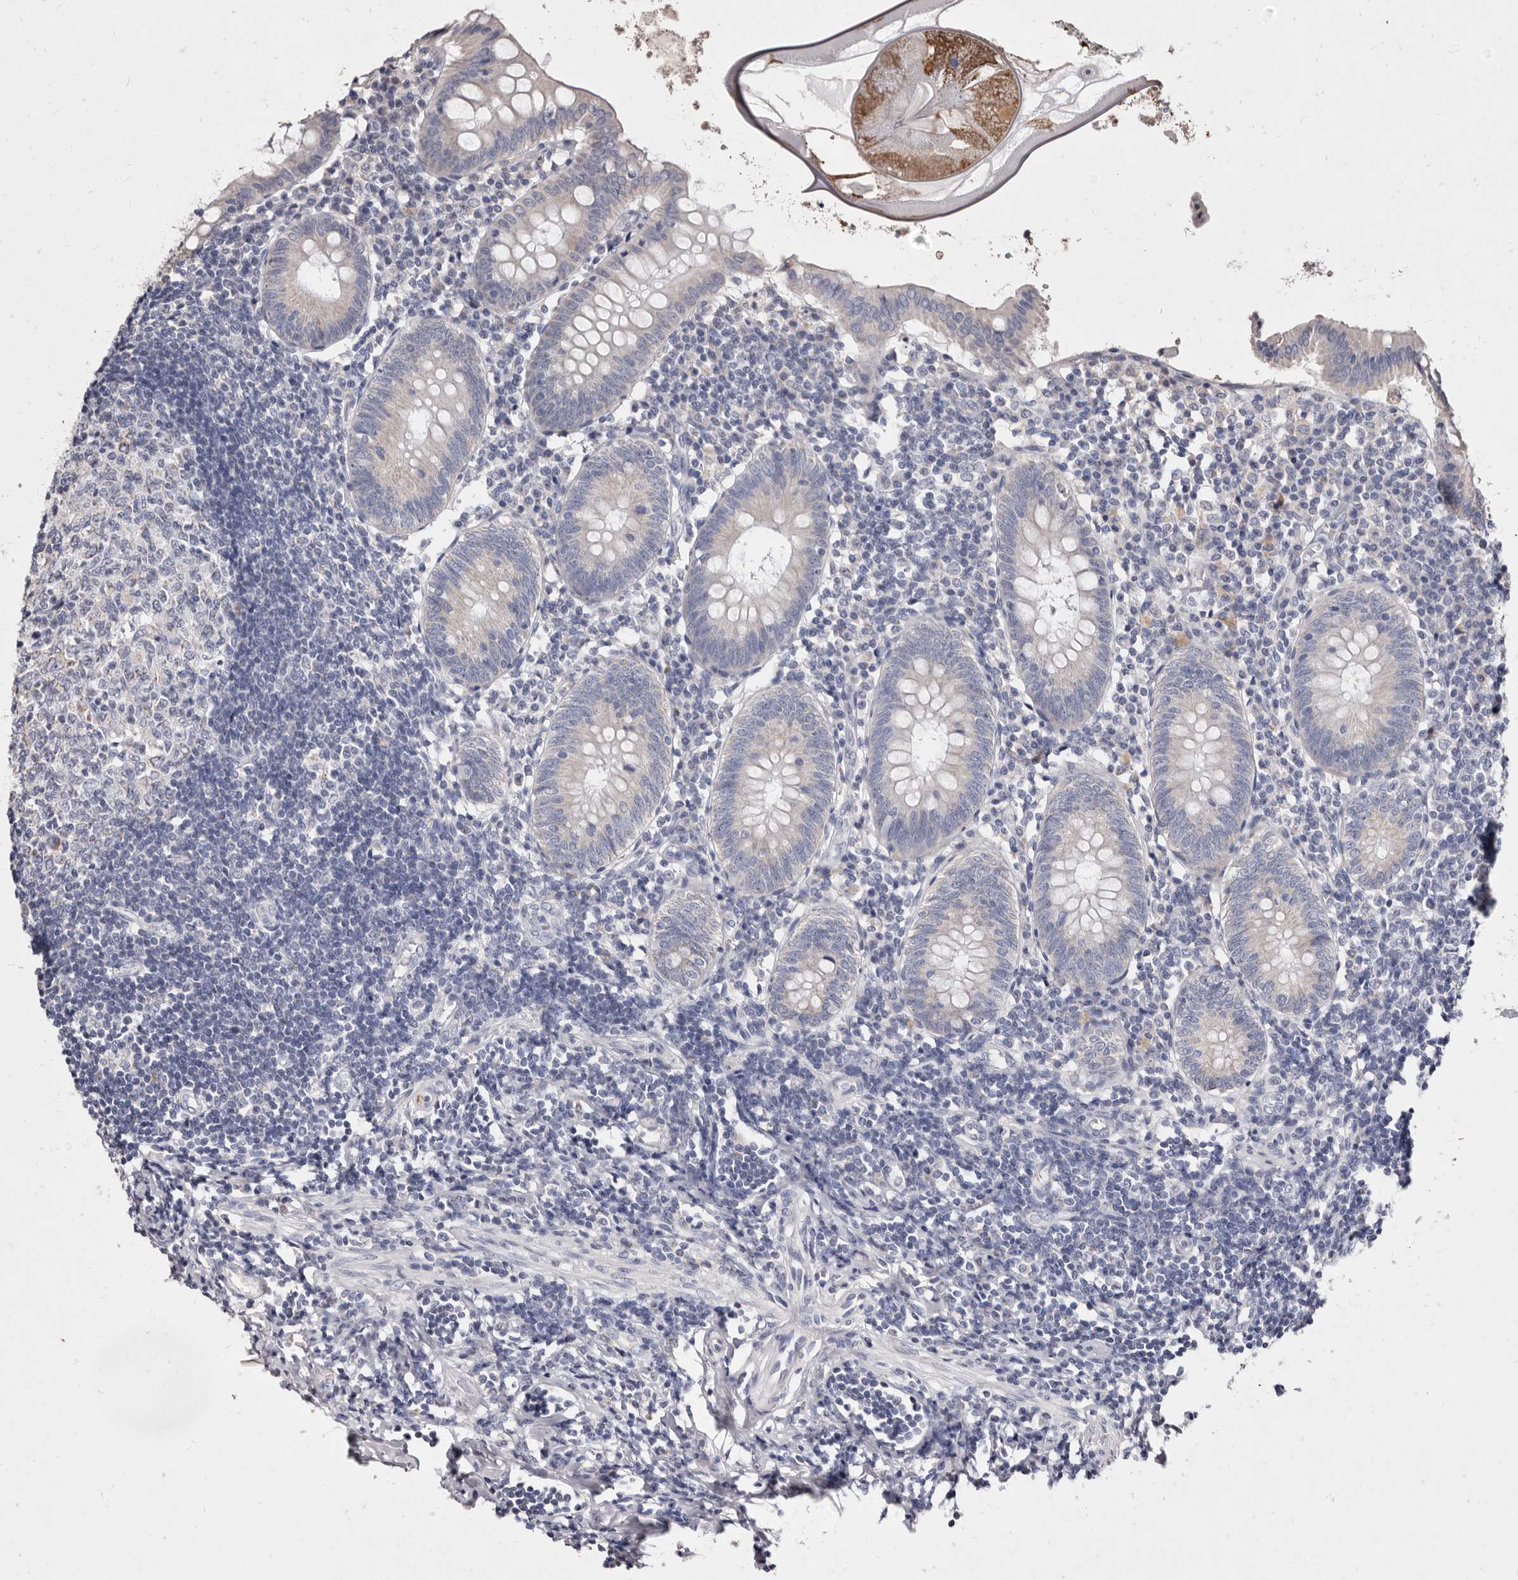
{"staining": {"intensity": "negative", "quantity": "none", "location": "none"}, "tissue": "appendix", "cell_type": "Glandular cells", "image_type": "normal", "snomed": [{"axis": "morphology", "description": "Normal tissue, NOS"}, {"axis": "topography", "description": "Appendix"}], "caption": "A histopathology image of human appendix is negative for staining in glandular cells. Nuclei are stained in blue.", "gene": "CYP2E1", "patient": {"sex": "female", "age": 54}}